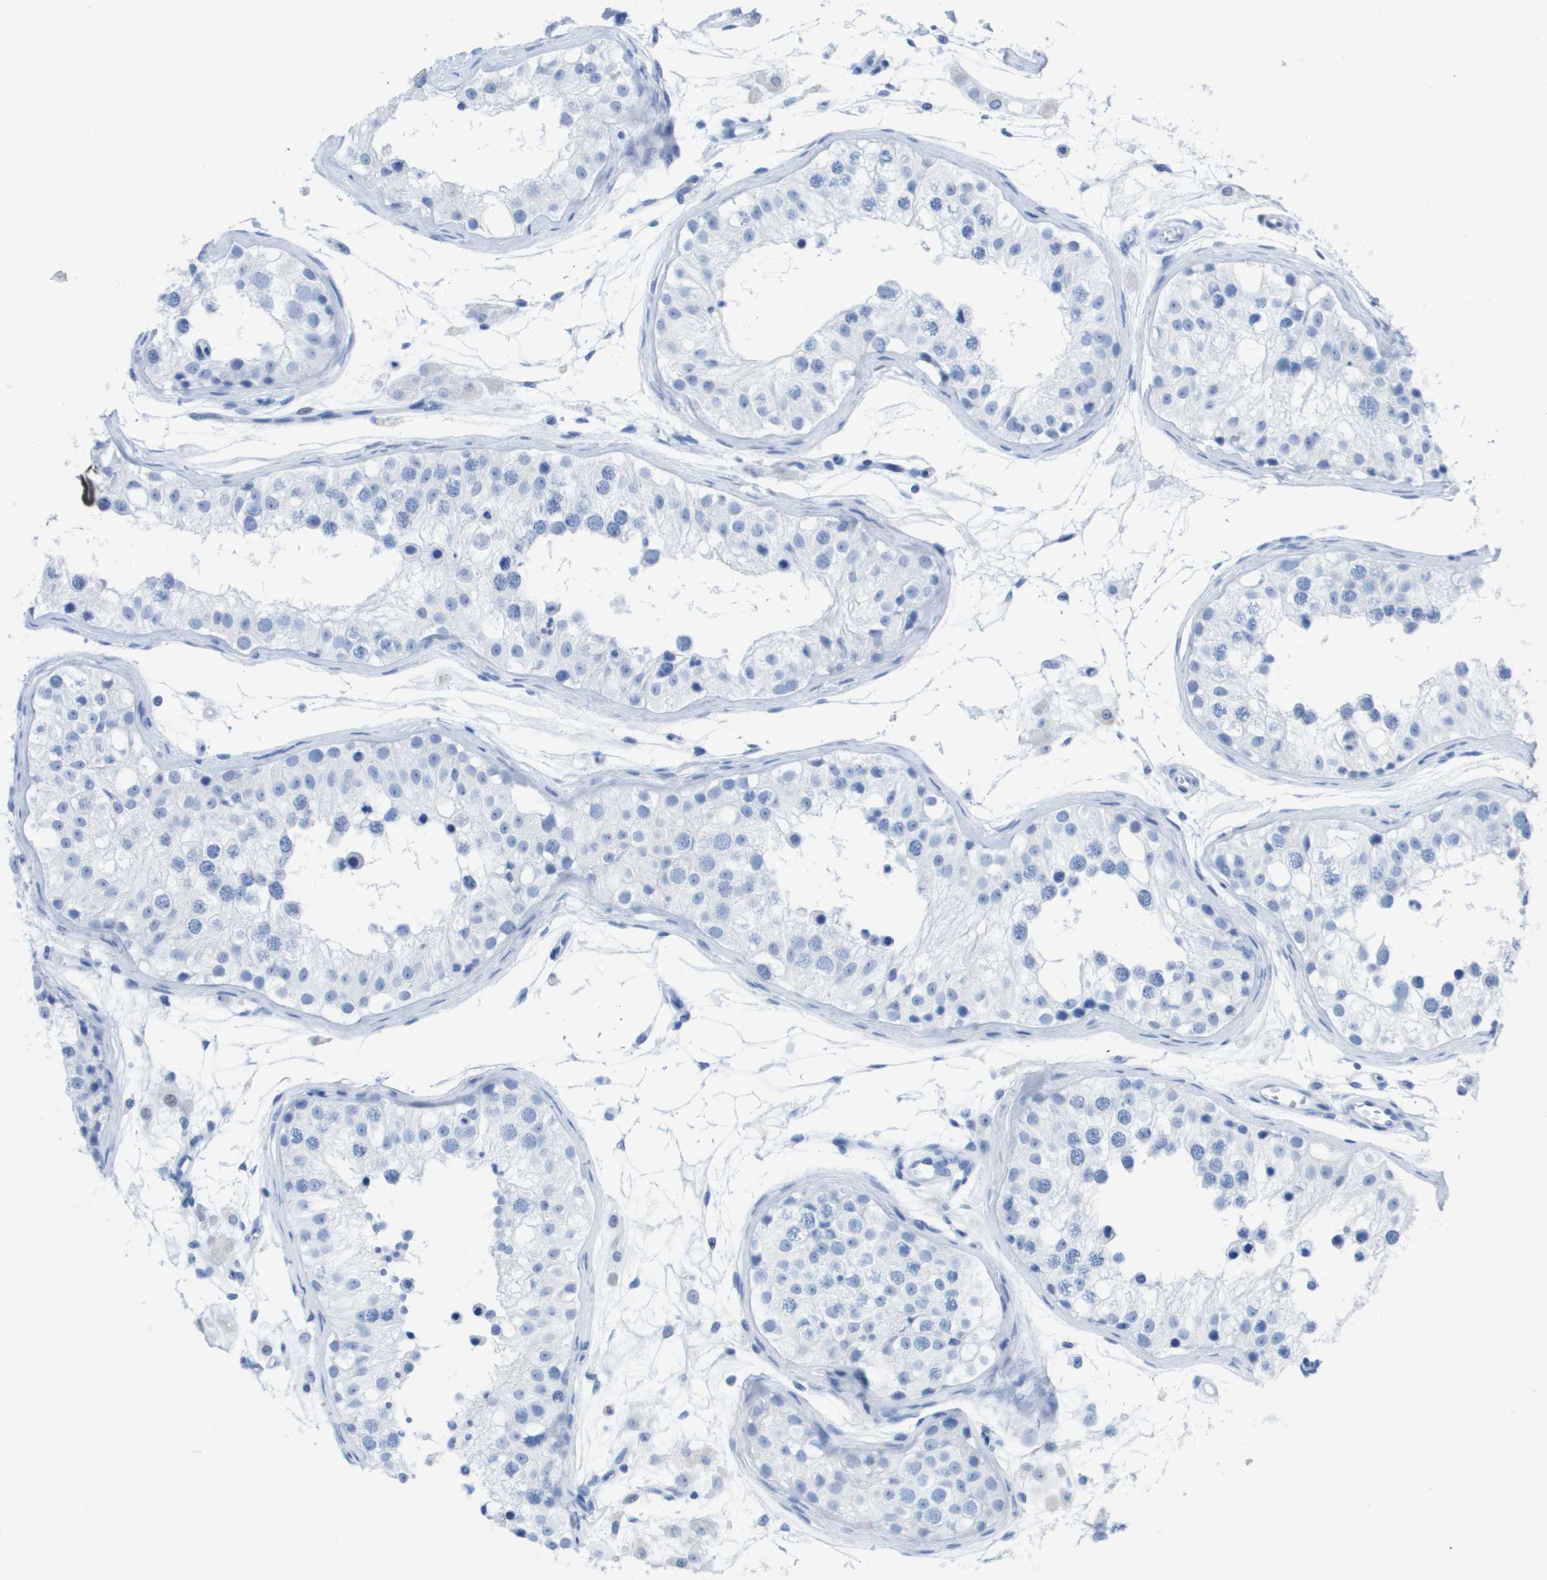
{"staining": {"intensity": "negative", "quantity": "none", "location": "none"}, "tissue": "testis", "cell_type": "Cells in seminiferous ducts", "image_type": "normal", "snomed": [{"axis": "morphology", "description": "Normal tissue, NOS"}, {"axis": "morphology", "description": "Adenocarcinoma, metastatic, NOS"}, {"axis": "topography", "description": "Testis"}], "caption": "IHC image of unremarkable testis: human testis stained with DAB demonstrates no significant protein expression in cells in seminiferous ducts.", "gene": "KCNA3", "patient": {"sex": "male", "age": 26}}